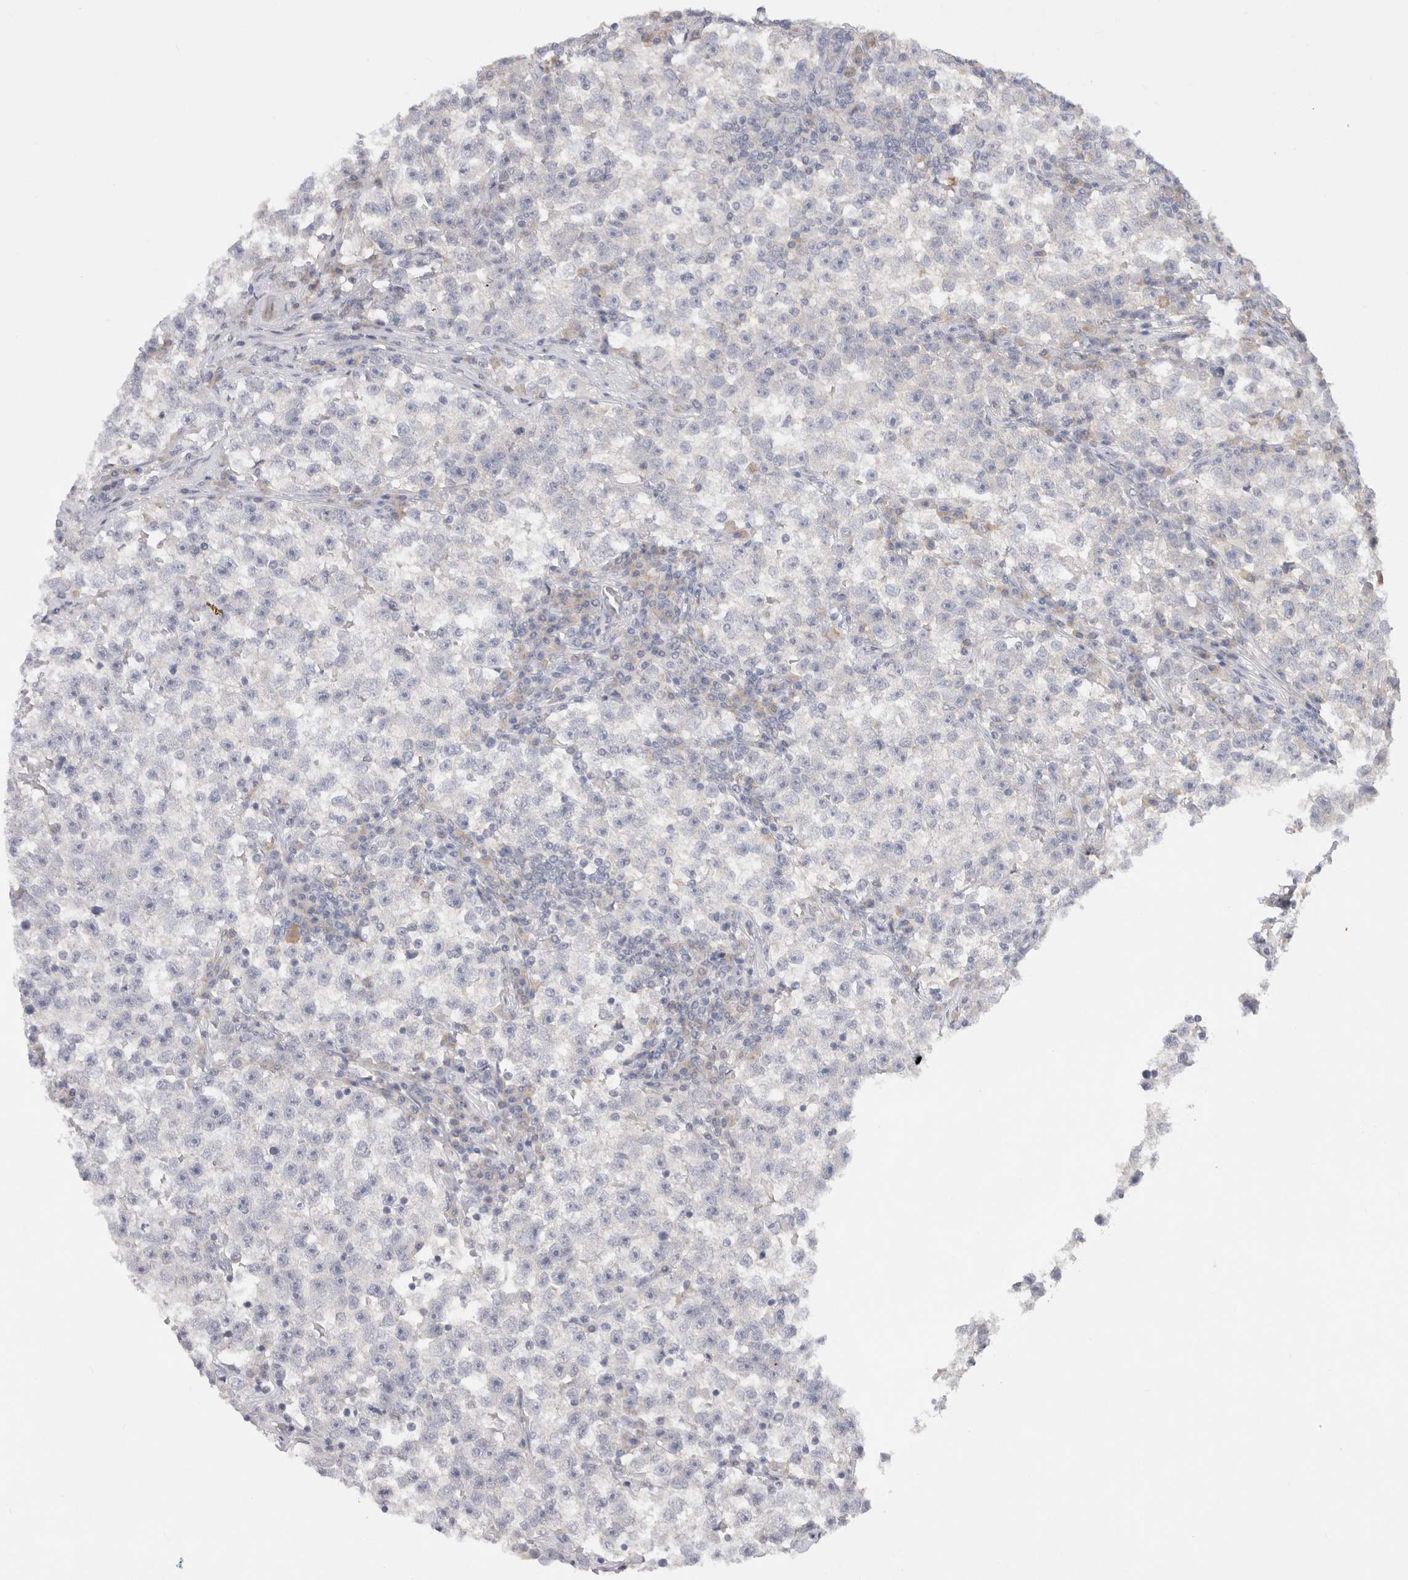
{"staining": {"intensity": "negative", "quantity": "none", "location": "none"}, "tissue": "testis cancer", "cell_type": "Tumor cells", "image_type": "cancer", "snomed": [{"axis": "morphology", "description": "Seminoma, NOS"}, {"axis": "topography", "description": "Testis"}], "caption": "Tumor cells show no significant positivity in testis cancer (seminoma). (DAB (3,3'-diaminobenzidine) immunohistochemistry (IHC) with hematoxylin counter stain).", "gene": "CHRM4", "patient": {"sex": "male", "age": 22}}